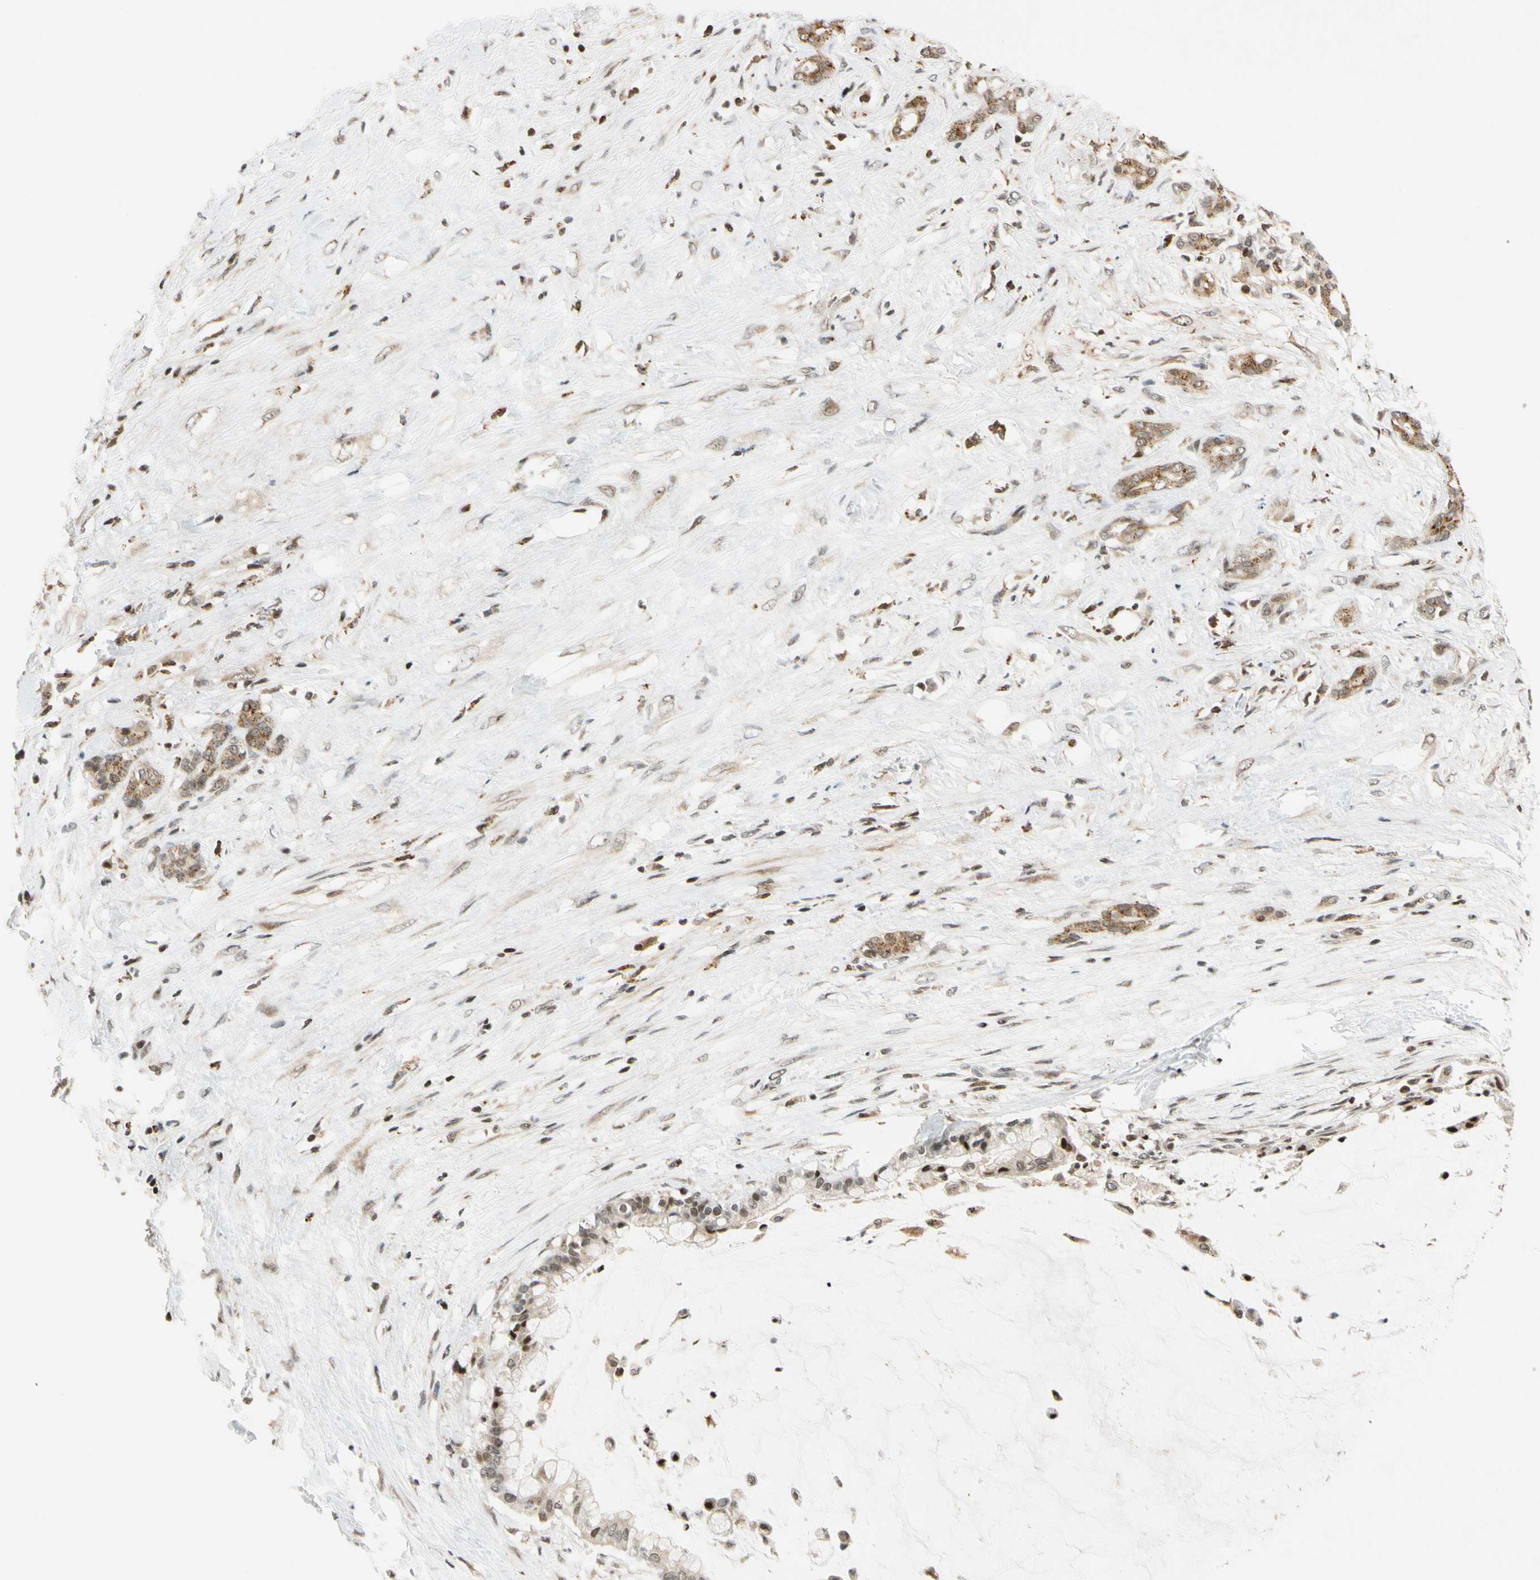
{"staining": {"intensity": "weak", "quantity": ">75%", "location": "cytoplasmic/membranous,nuclear"}, "tissue": "pancreatic cancer", "cell_type": "Tumor cells", "image_type": "cancer", "snomed": [{"axis": "morphology", "description": "Adenocarcinoma, NOS"}, {"axis": "topography", "description": "Pancreas"}], "caption": "IHC of pancreatic cancer (adenocarcinoma) exhibits low levels of weak cytoplasmic/membranous and nuclear expression in about >75% of tumor cells. The protein of interest is shown in brown color, while the nuclei are stained blue.", "gene": "CDK7", "patient": {"sex": "male", "age": 41}}